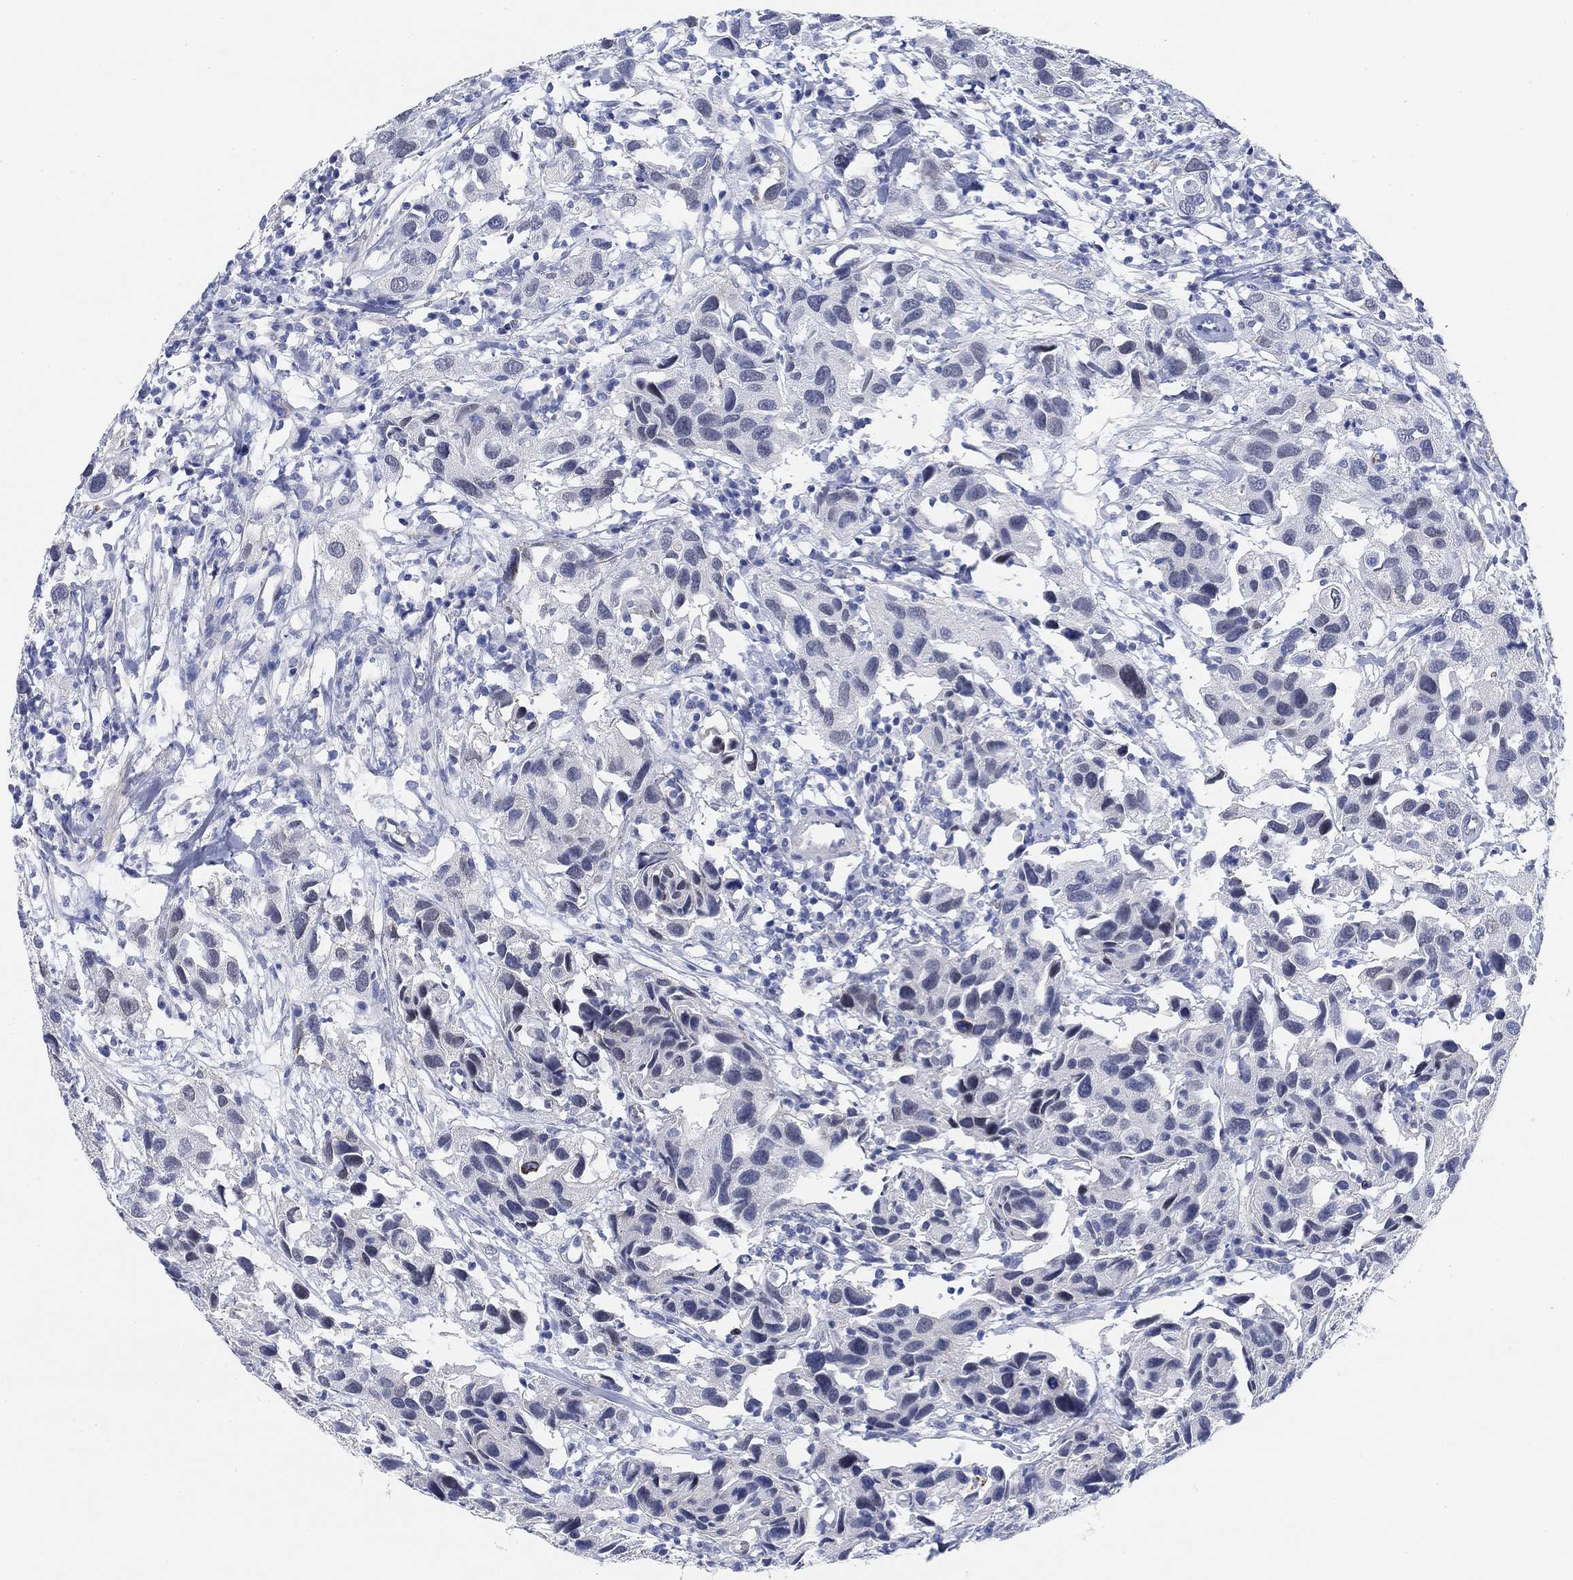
{"staining": {"intensity": "negative", "quantity": "none", "location": "none"}, "tissue": "urothelial cancer", "cell_type": "Tumor cells", "image_type": "cancer", "snomed": [{"axis": "morphology", "description": "Urothelial carcinoma, High grade"}, {"axis": "topography", "description": "Urinary bladder"}], "caption": "A high-resolution micrograph shows IHC staining of high-grade urothelial carcinoma, which exhibits no significant positivity in tumor cells.", "gene": "PAX6", "patient": {"sex": "male", "age": 79}}